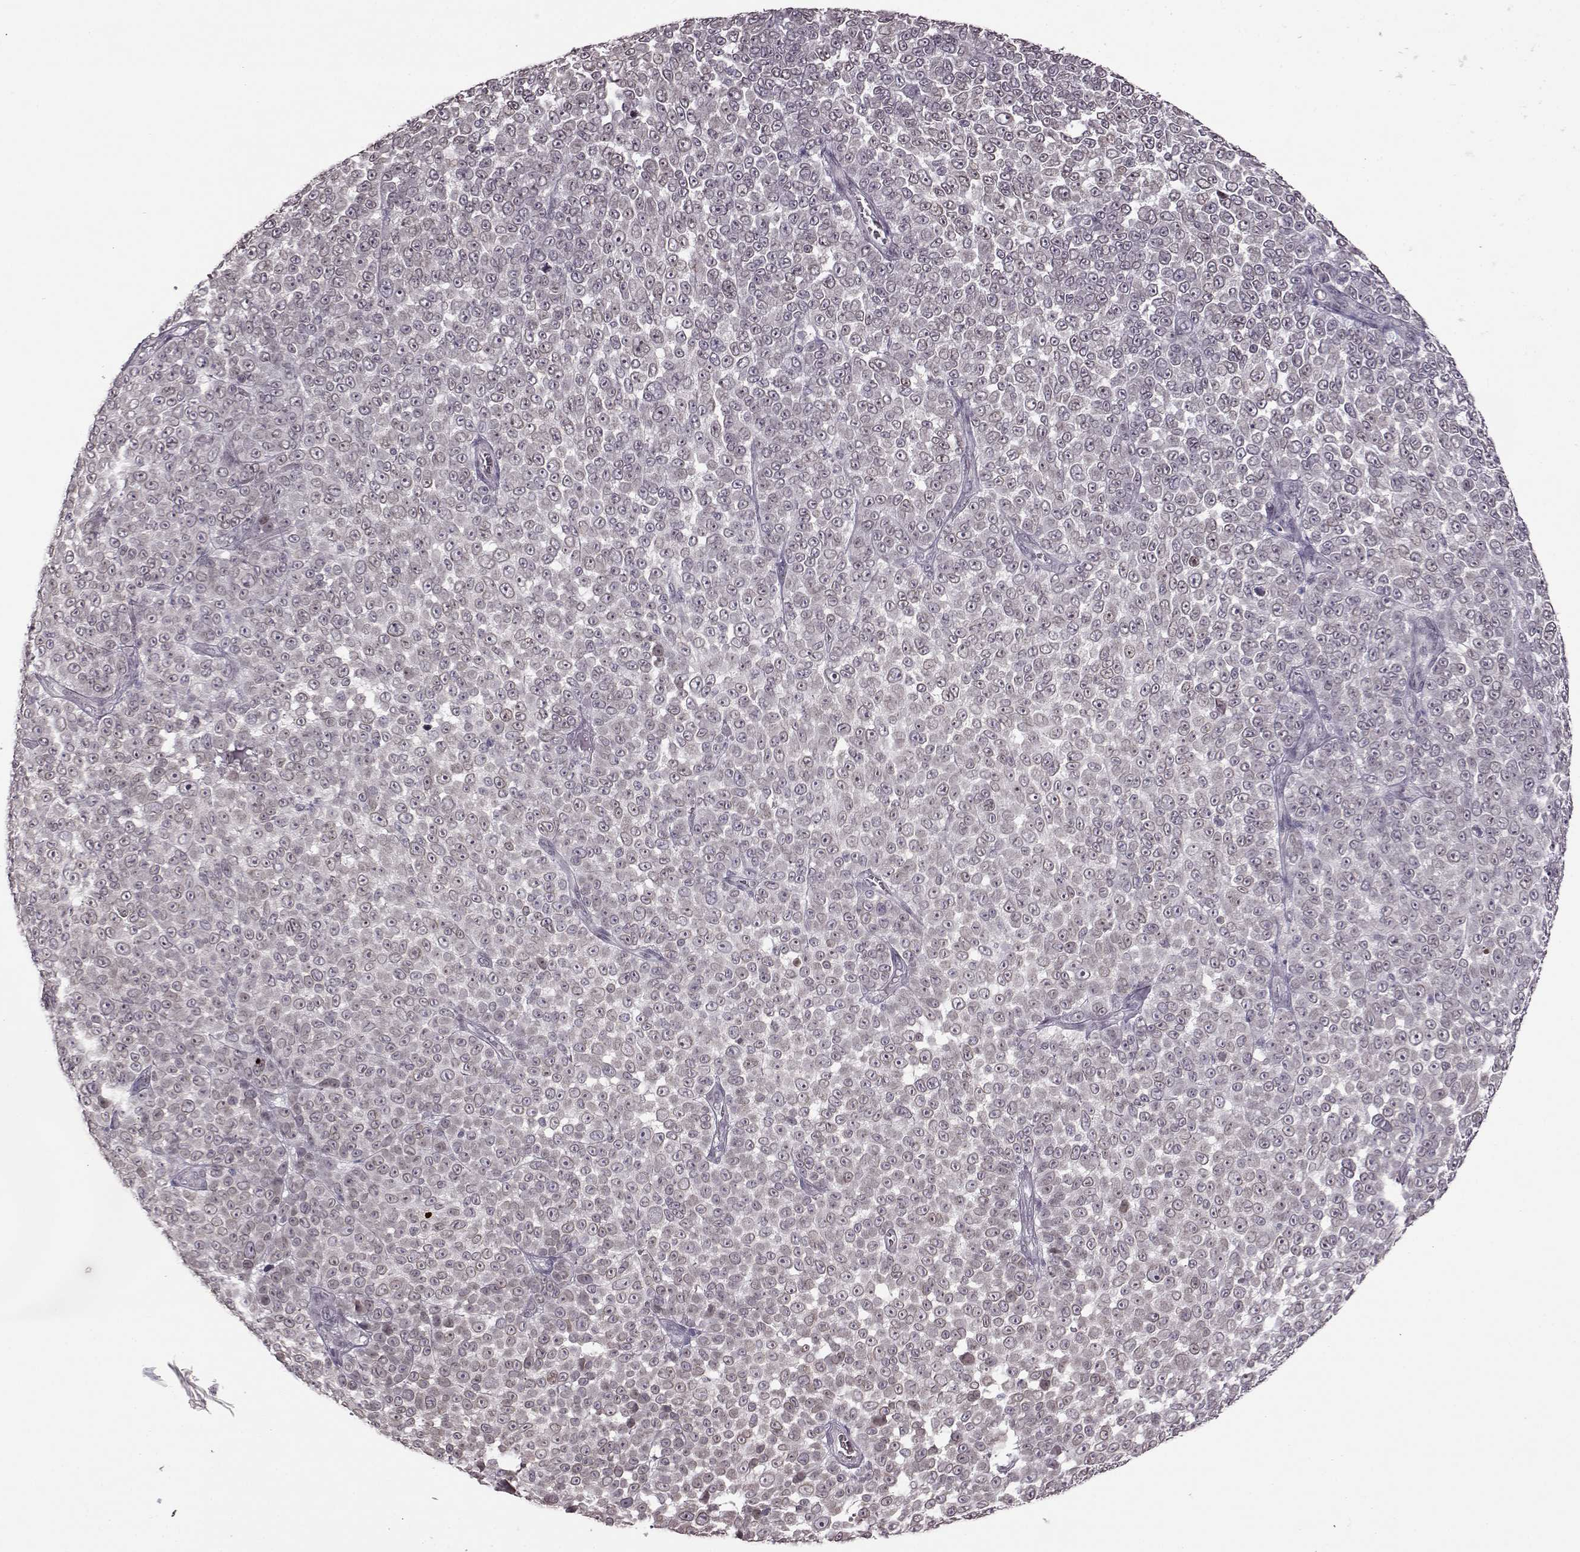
{"staining": {"intensity": "negative", "quantity": "none", "location": "none"}, "tissue": "melanoma", "cell_type": "Tumor cells", "image_type": "cancer", "snomed": [{"axis": "morphology", "description": "Malignant melanoma, NOS"}, {"axis": "topography", "description": "Skin"}], "caption": "Melanoma stained for a protein using IHC shows no staining tumor cells.", "gene": "STX1B", "patient": {"sex": "female", "age": 95}}